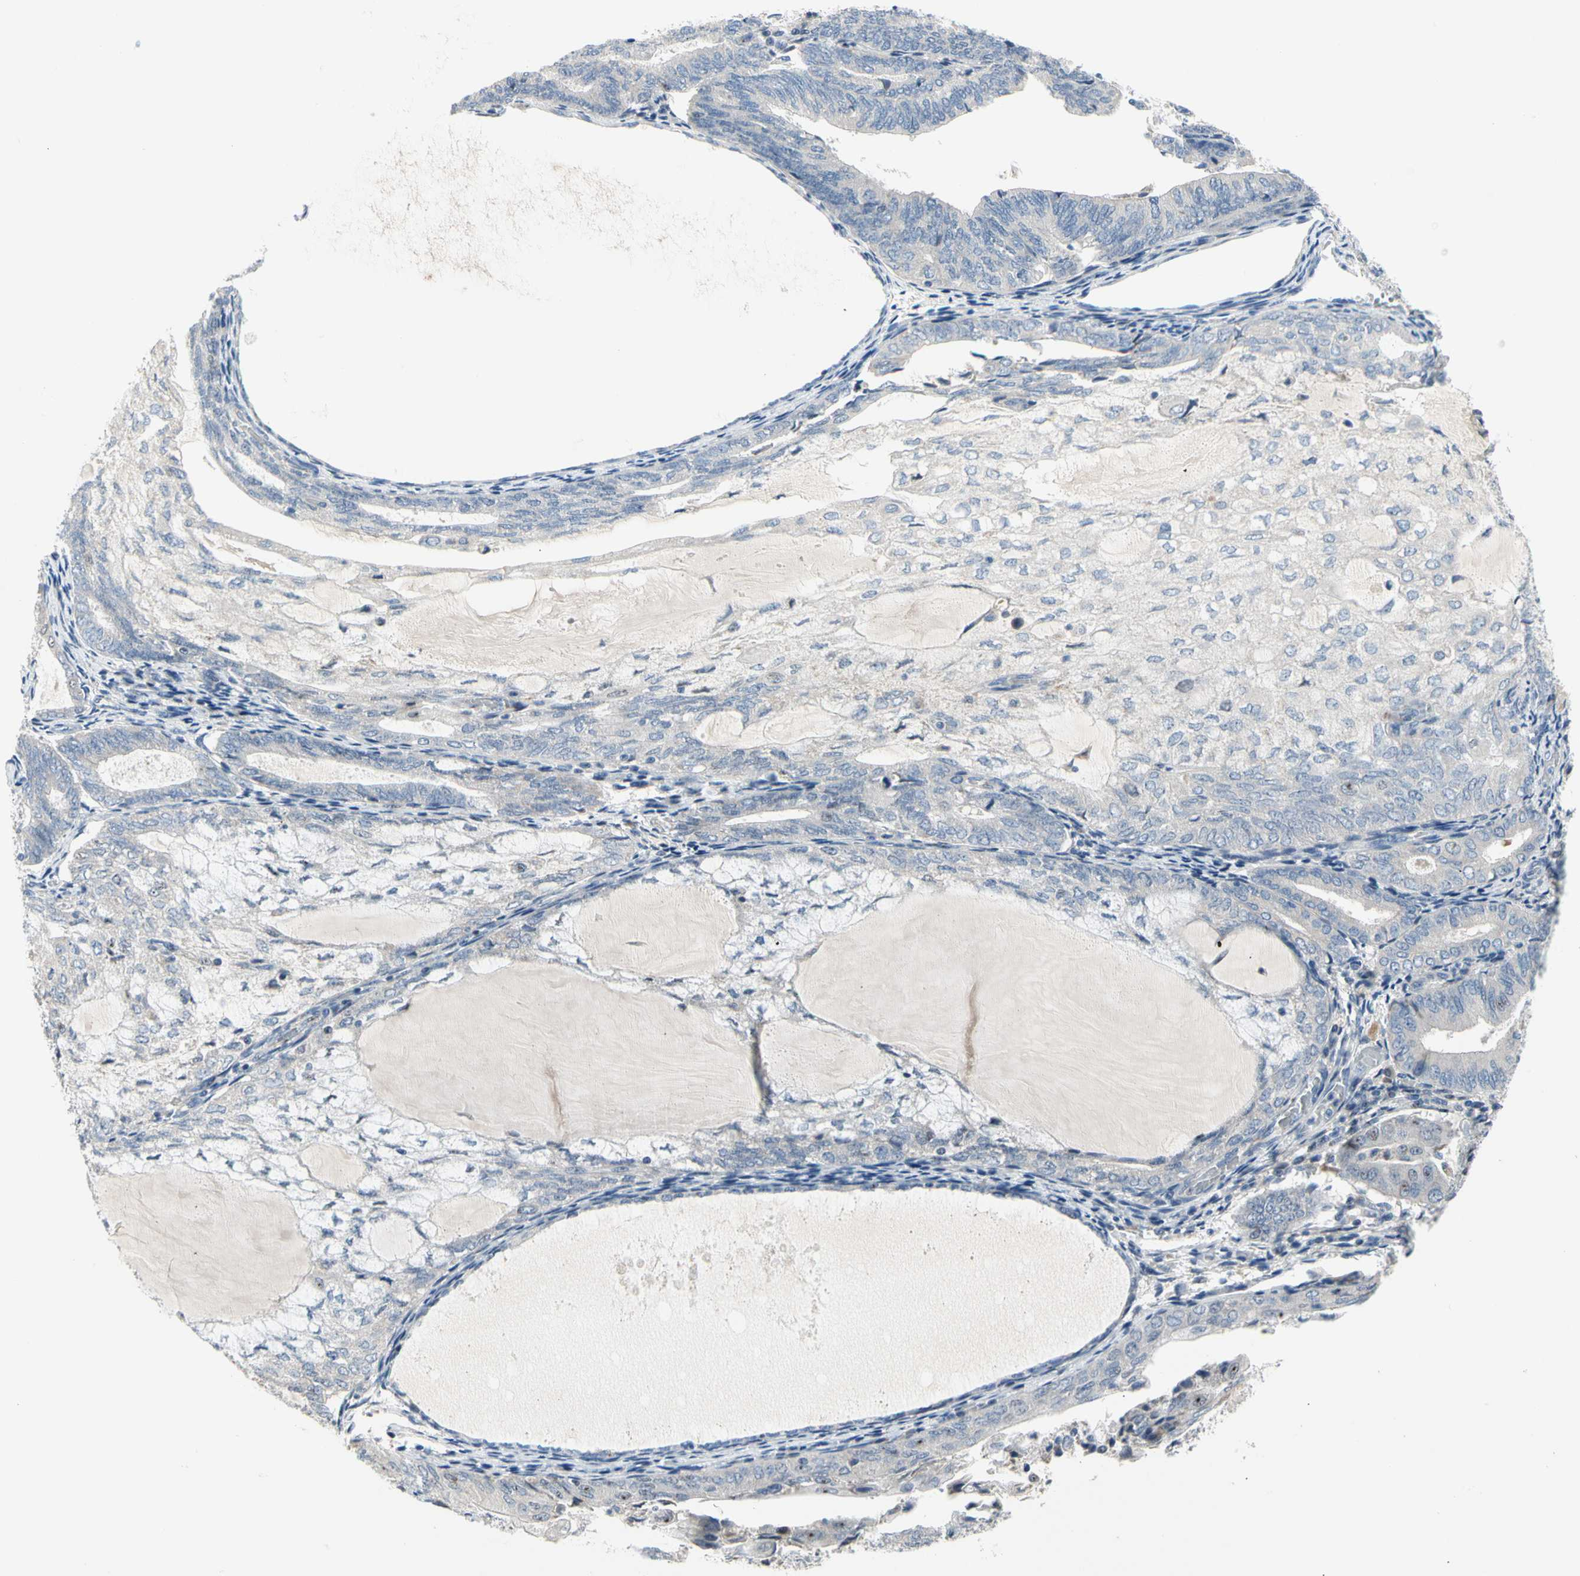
{"staining": {"intensity": "negative", "quantity": "none", "location": "none"}, "tissue": "endometrial cancer", "cell_type": "Tumor cells", "image_type": "cancer", "snomed": [{"axis": "morphology", "description": "Adenocarcinoma, NOS"}, {"axis": "topography", "description": "Endometrium"}], "caption": "This is an immunohistochemistry (IHC) image of human endometrial adenocarcinoma. There is no staining in tumor cells.", "gene": "NFASC", "patient": {"sex": "female", "age": 81}}